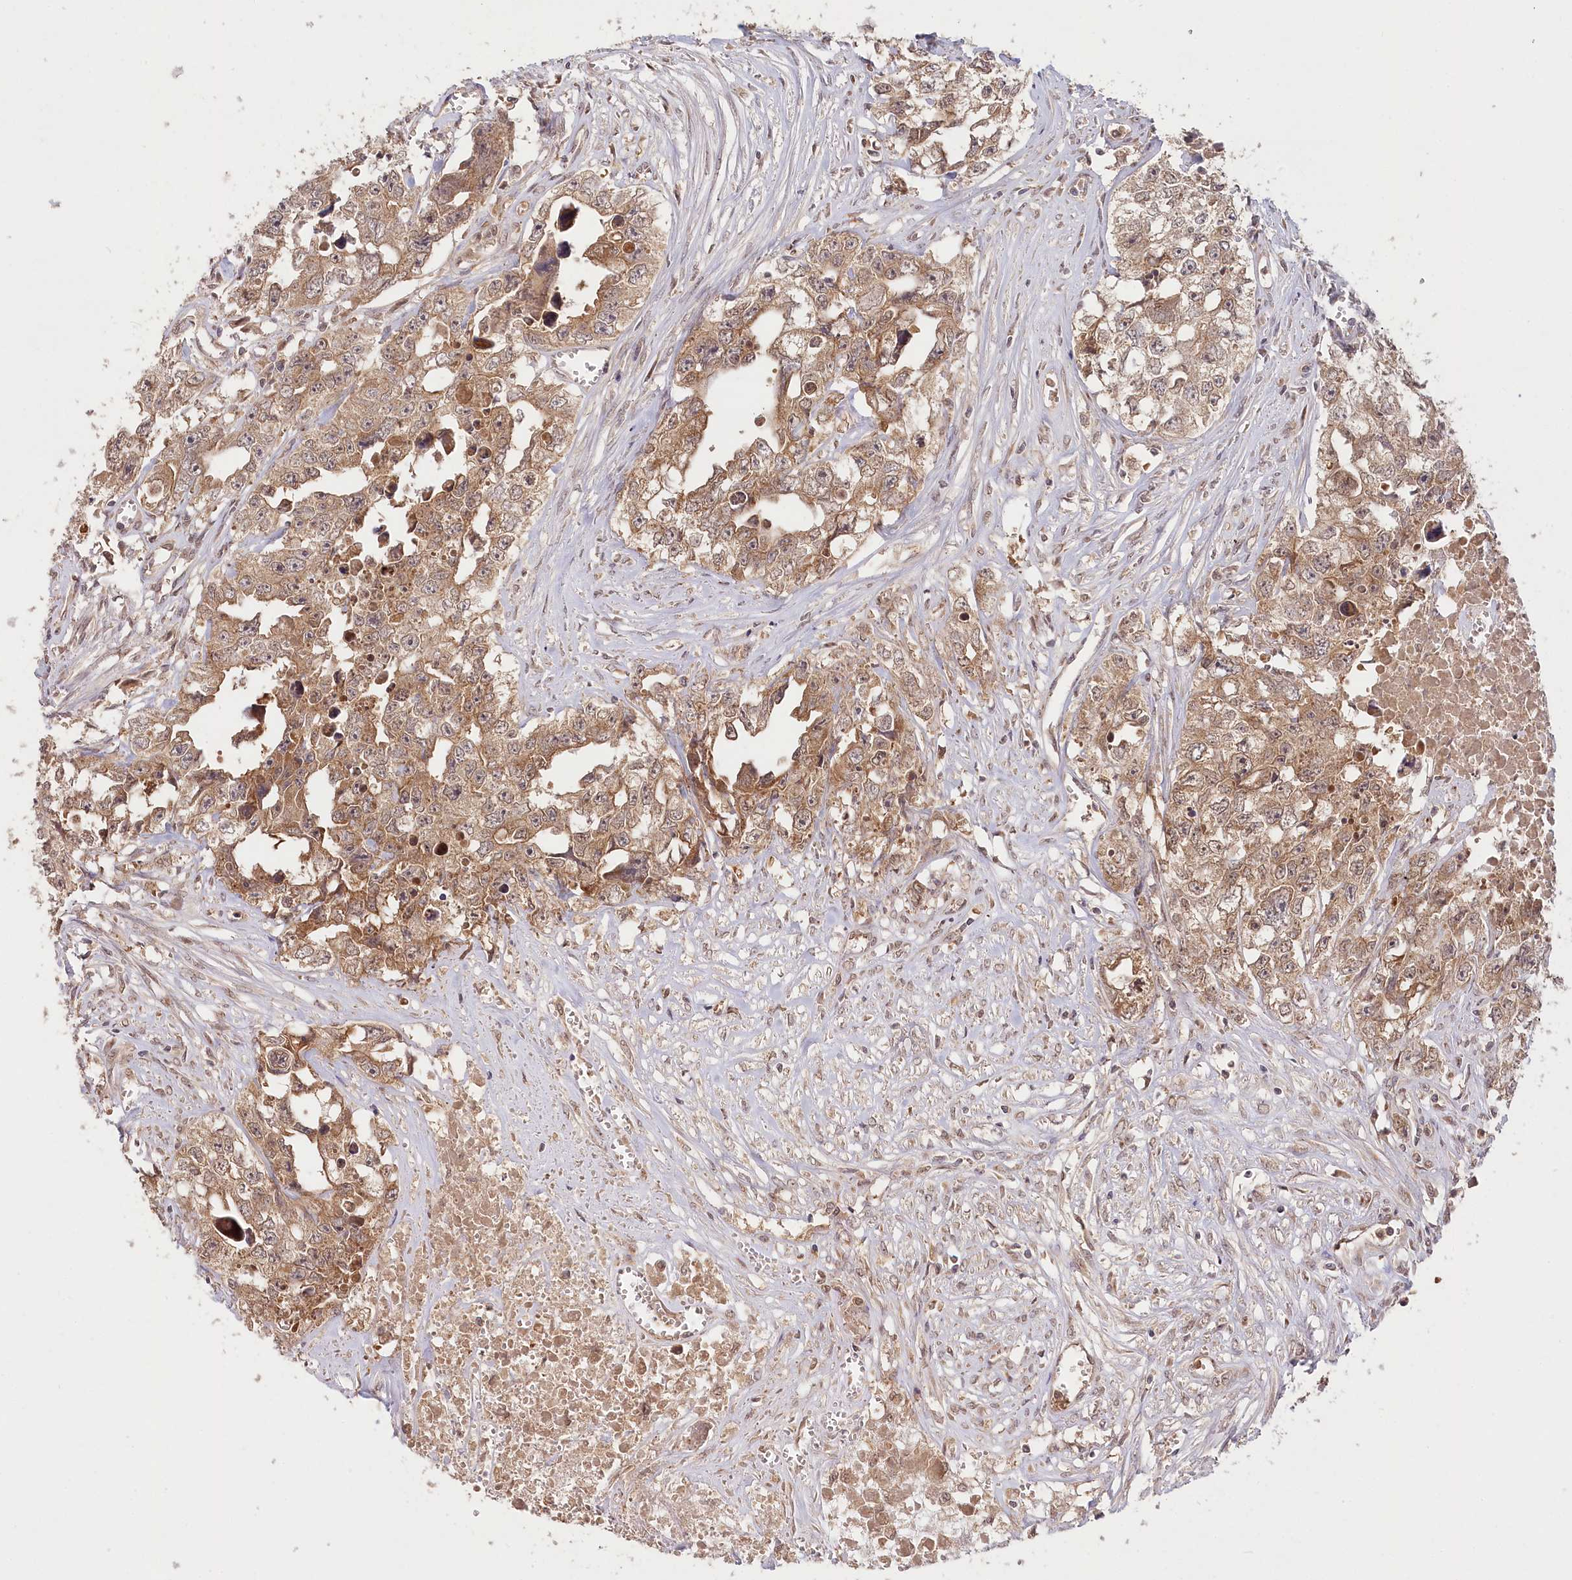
{"staining": {"intensity": "moderate", "quantity": ">75%", "location": "cytoplasmic/membranous"}, "tissue": "testis cancer", "cell_type": "Tumor cells", "image_type": "cancer", "snomed": [{"axis": "morphology", "description": "Seminoma, NOS"}, {"axis": "morphology", "description": "Carcinoma, Embryonal, NOS"}, {"axis": "topography", "description": "Testis"}], "caption": "This is an image of immunohistochemistry (IHC) staining of testis cancer (seminoma), which shows moderate expression in the cytoplasmic/membranous of tumor cells.", "gene": "IRAK1BP1", "patient": {"sex": "male", "age": 43}}